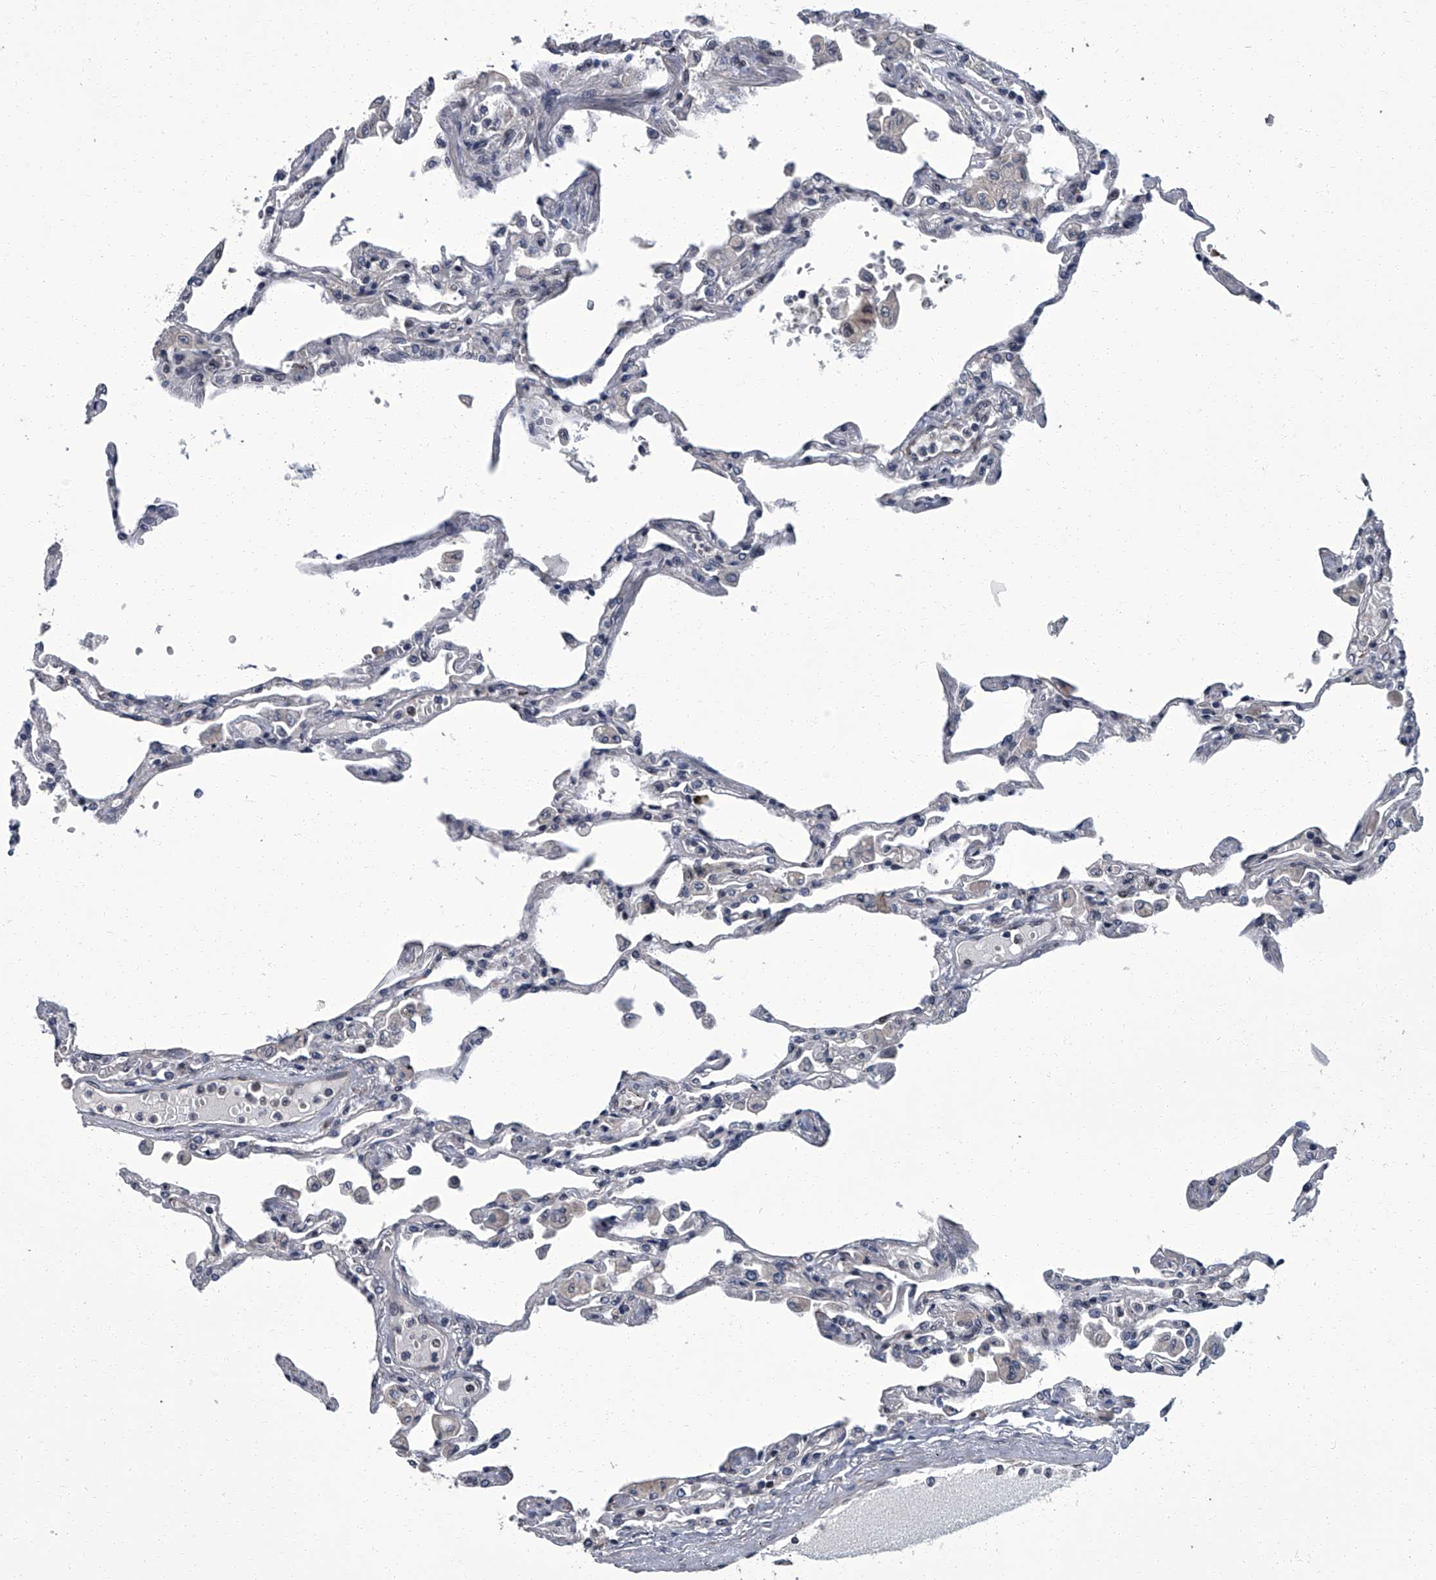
{"staining": {"intensity": "negative", "quantity": "none", "location": "none"}, "tissue": "lung", "cell_type": "Alveolar cells", "image_type": "normal", "snomed": [{"axis": "morphology", "description": "Normal tissue, NOS"}, {"axis": "topography", "description": "Bronchus"}, {"axis": "topography", "description": "Lung"}], "caption": "IHC of normal lung demonstrates no positivity in alveolar cells. Brightfield microscopy of immunohistochemistry (IHC) stained with DAB (3,3'-diaminobenzidine) (brown) and hematoxylin (blue), captured at high magnification.", "gene": "ZNF274", "patient": {"sex": "female", "age": 49}}